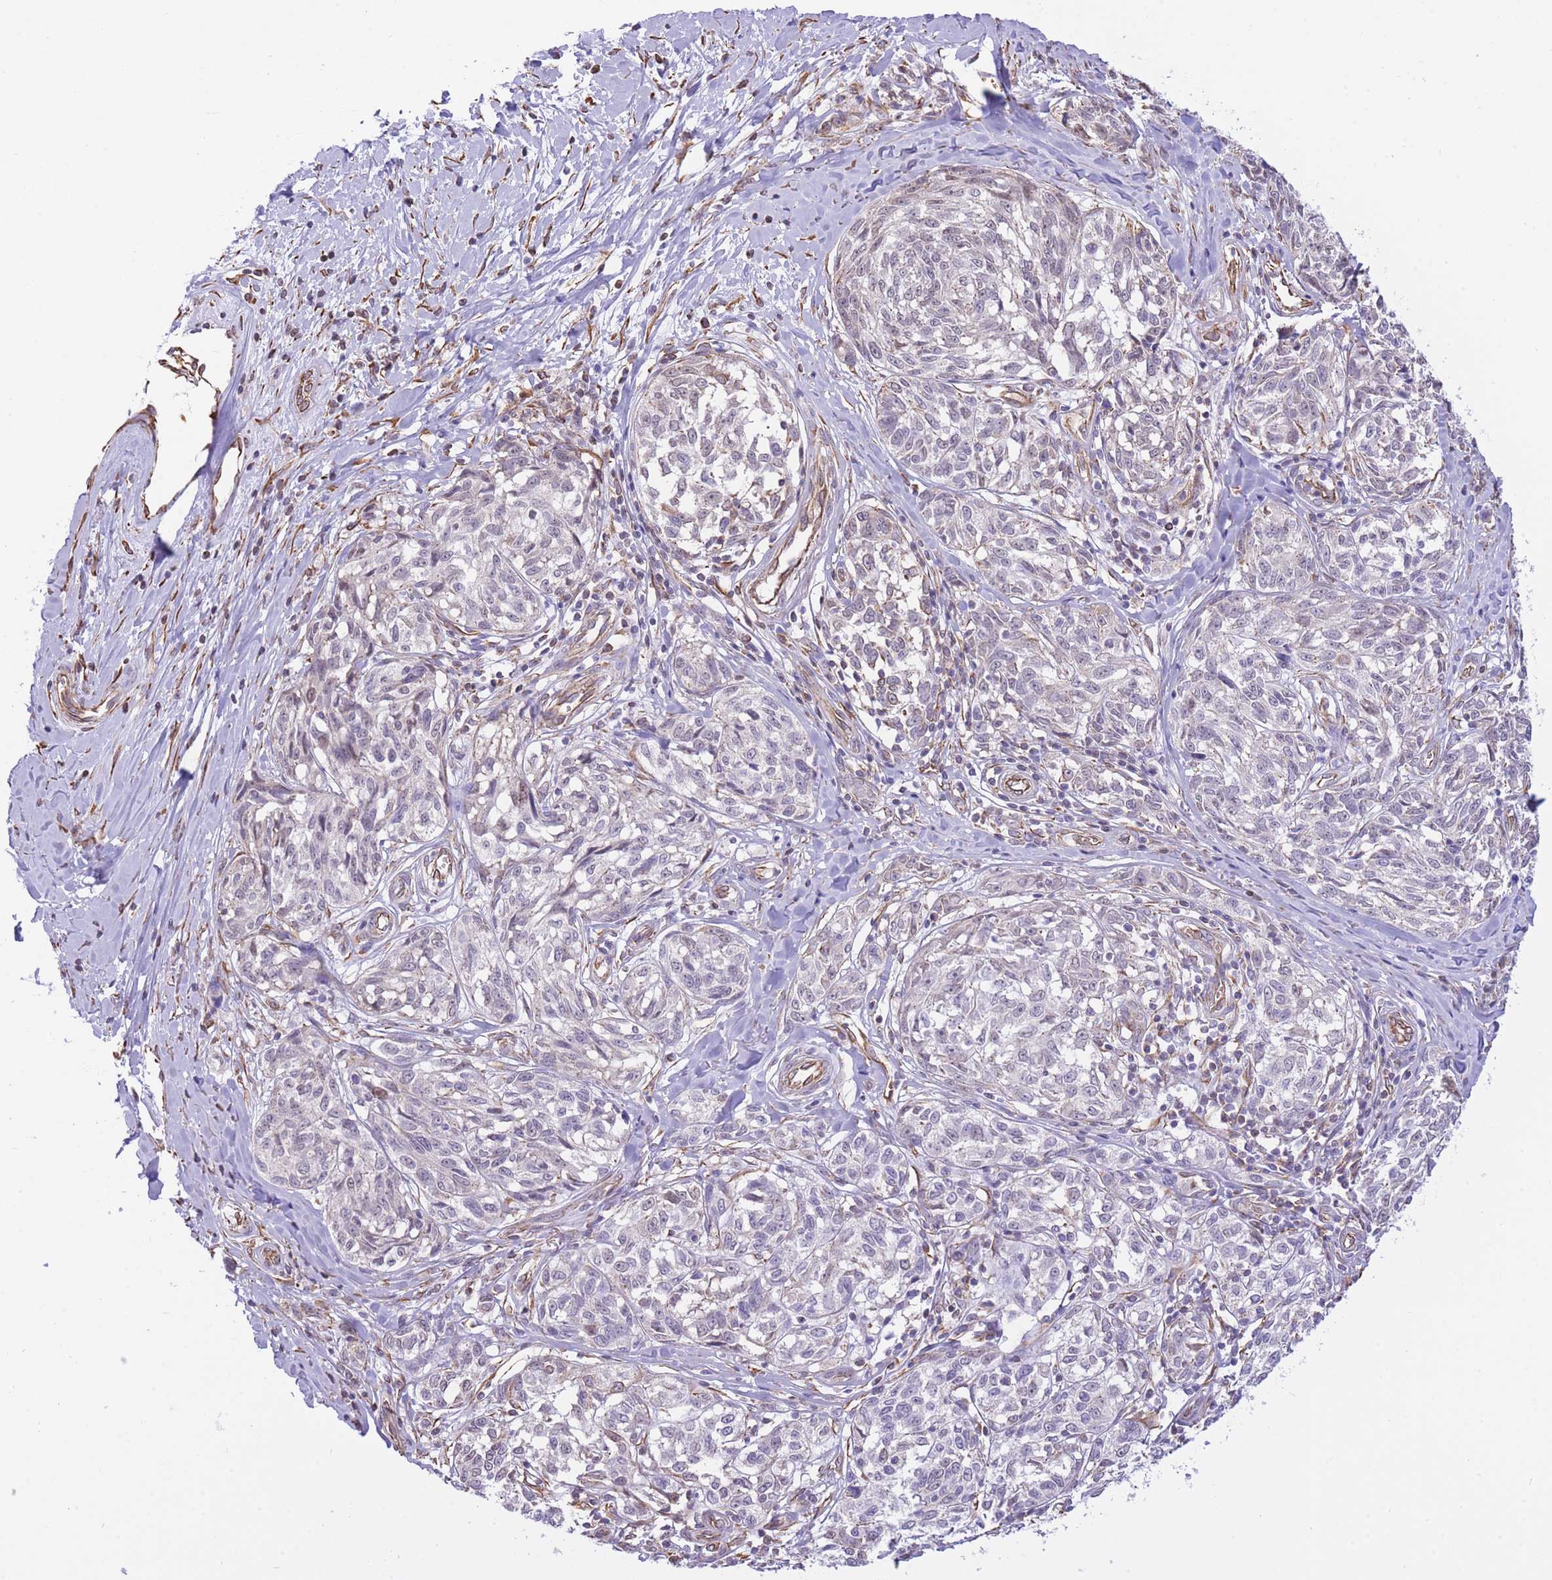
{"staining": {"intensity": "weak", "quantity": "<25%", "location": "cytoplasmic/membranous"}, "tissue": "melanoma", "cell_type": "Tumor cells", "image_type": "cancer", "snomed": [{"axis": "morphology", "description": "Normal tissue, NOS"}, {"axis": "morphology", "description": "Malignant melanoma, NOS"}, {"axis": "topography", "description": "Skin"}], "caption": "High power microscopy photomicrograph of an IHC photomicrograph of melanoma, revealing no significant staining in tumor cells.", "gene": "PSG8", "patient": {"sex": "female", "age": 64}}